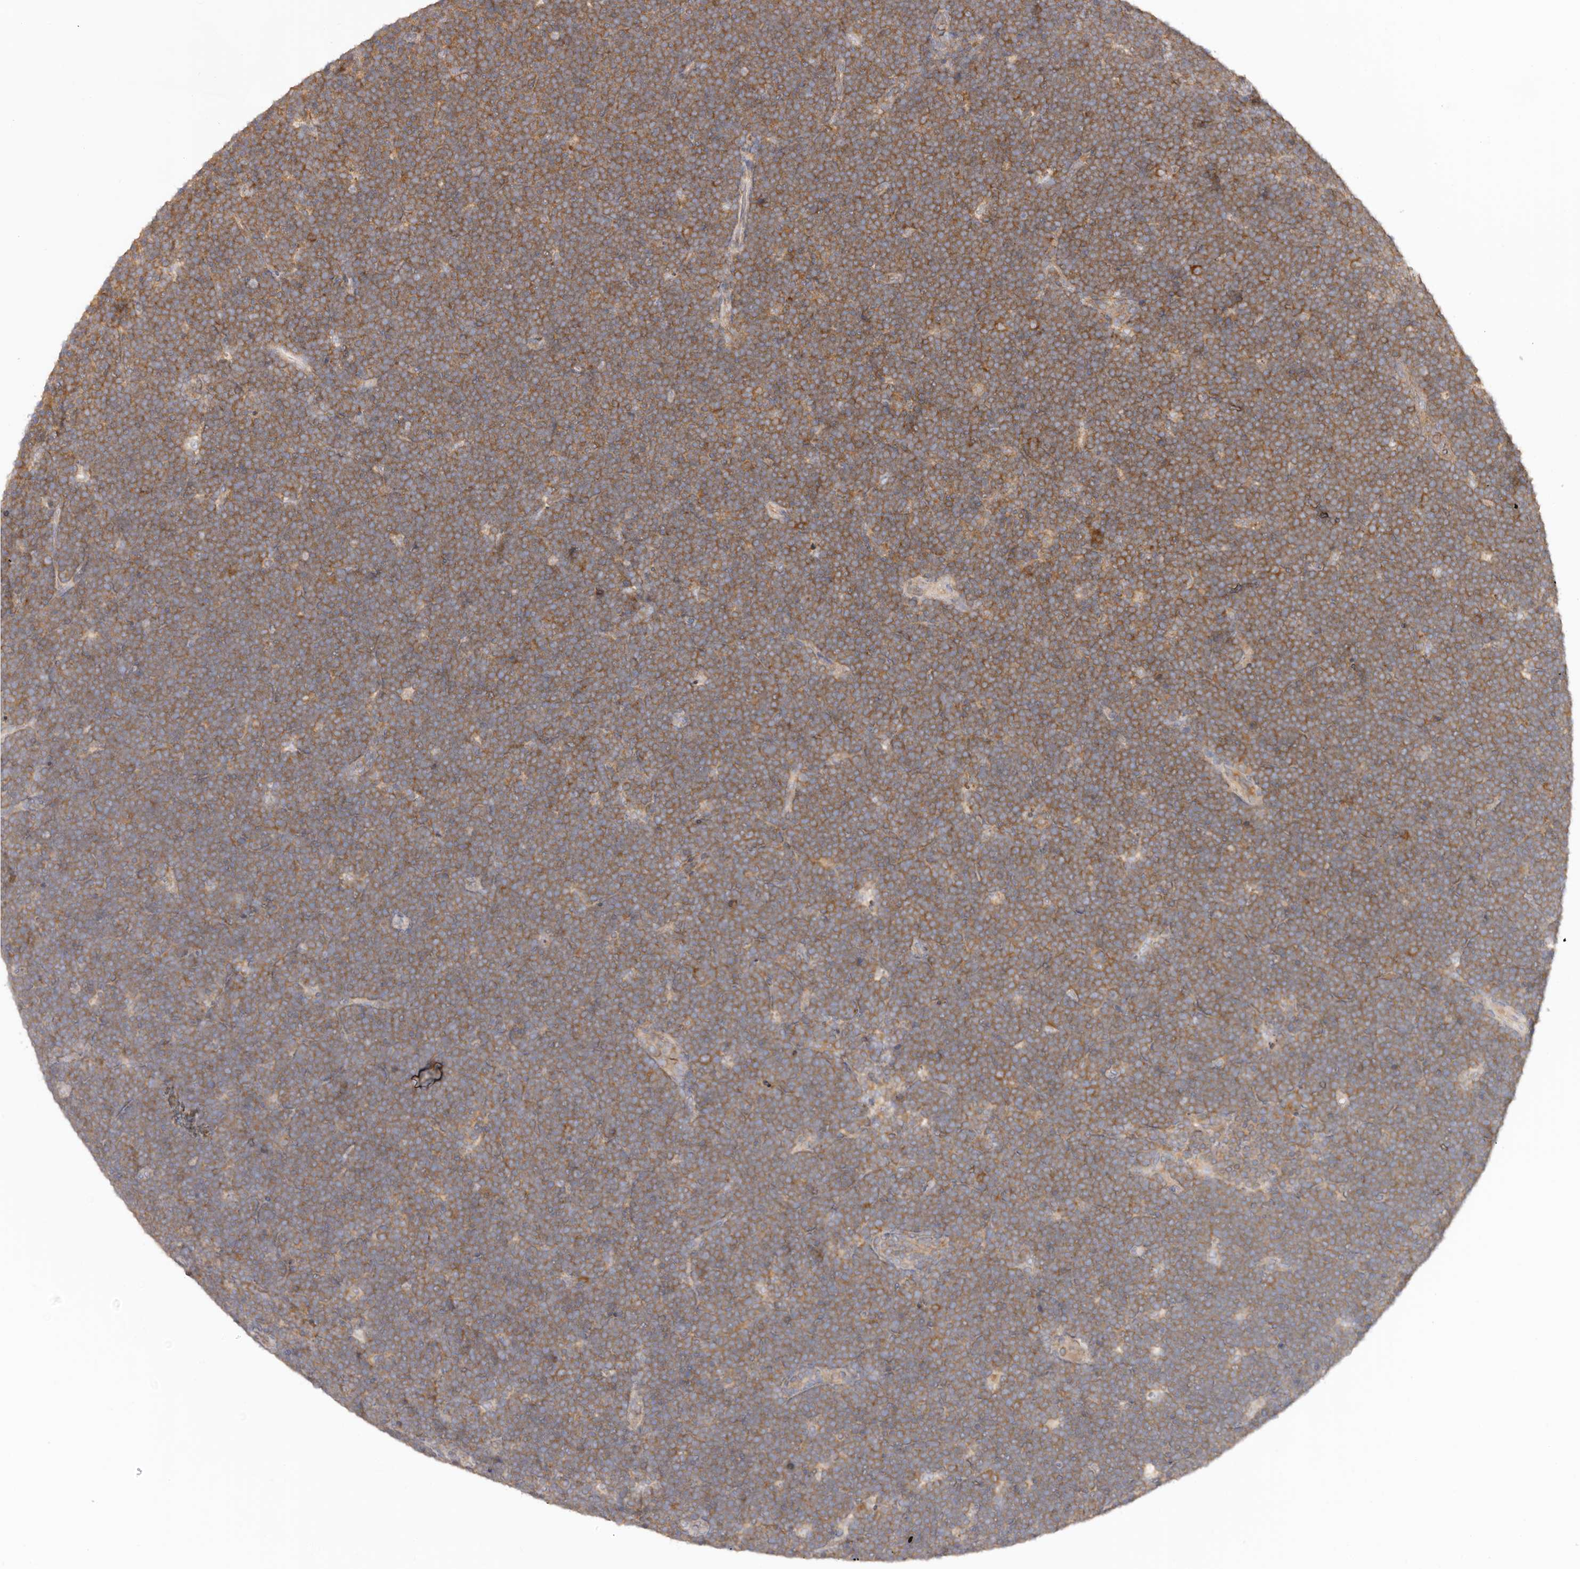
{"staining": {"intensity": "moderate", "quantity": ">75%", "location": "cytoplasmic/membranous"}, "tissue": "lymphoma", "cell_type": "Tumor cells", "image_type": "cancer", "snomed": [{"axis": "morphology", "description": "Malignant lymphoma, non-Hodgkin's type, High grade"}, {"axis": "topography", "description": "Lymph node"}], "caption": "Immunohistochemistry (DAB (3,3'-diaminobenzidine)) staining of lymphoma displays moderate cytoplasmic/membranous protein expression in approximately >75% of tumor cells. Using DAB (brown) and hematoxylin (blue) stains, captured at high magnification using brightfield microscopy.", "gene": "EEF1E1", "patient": {"sex": "male", "age": 13}}